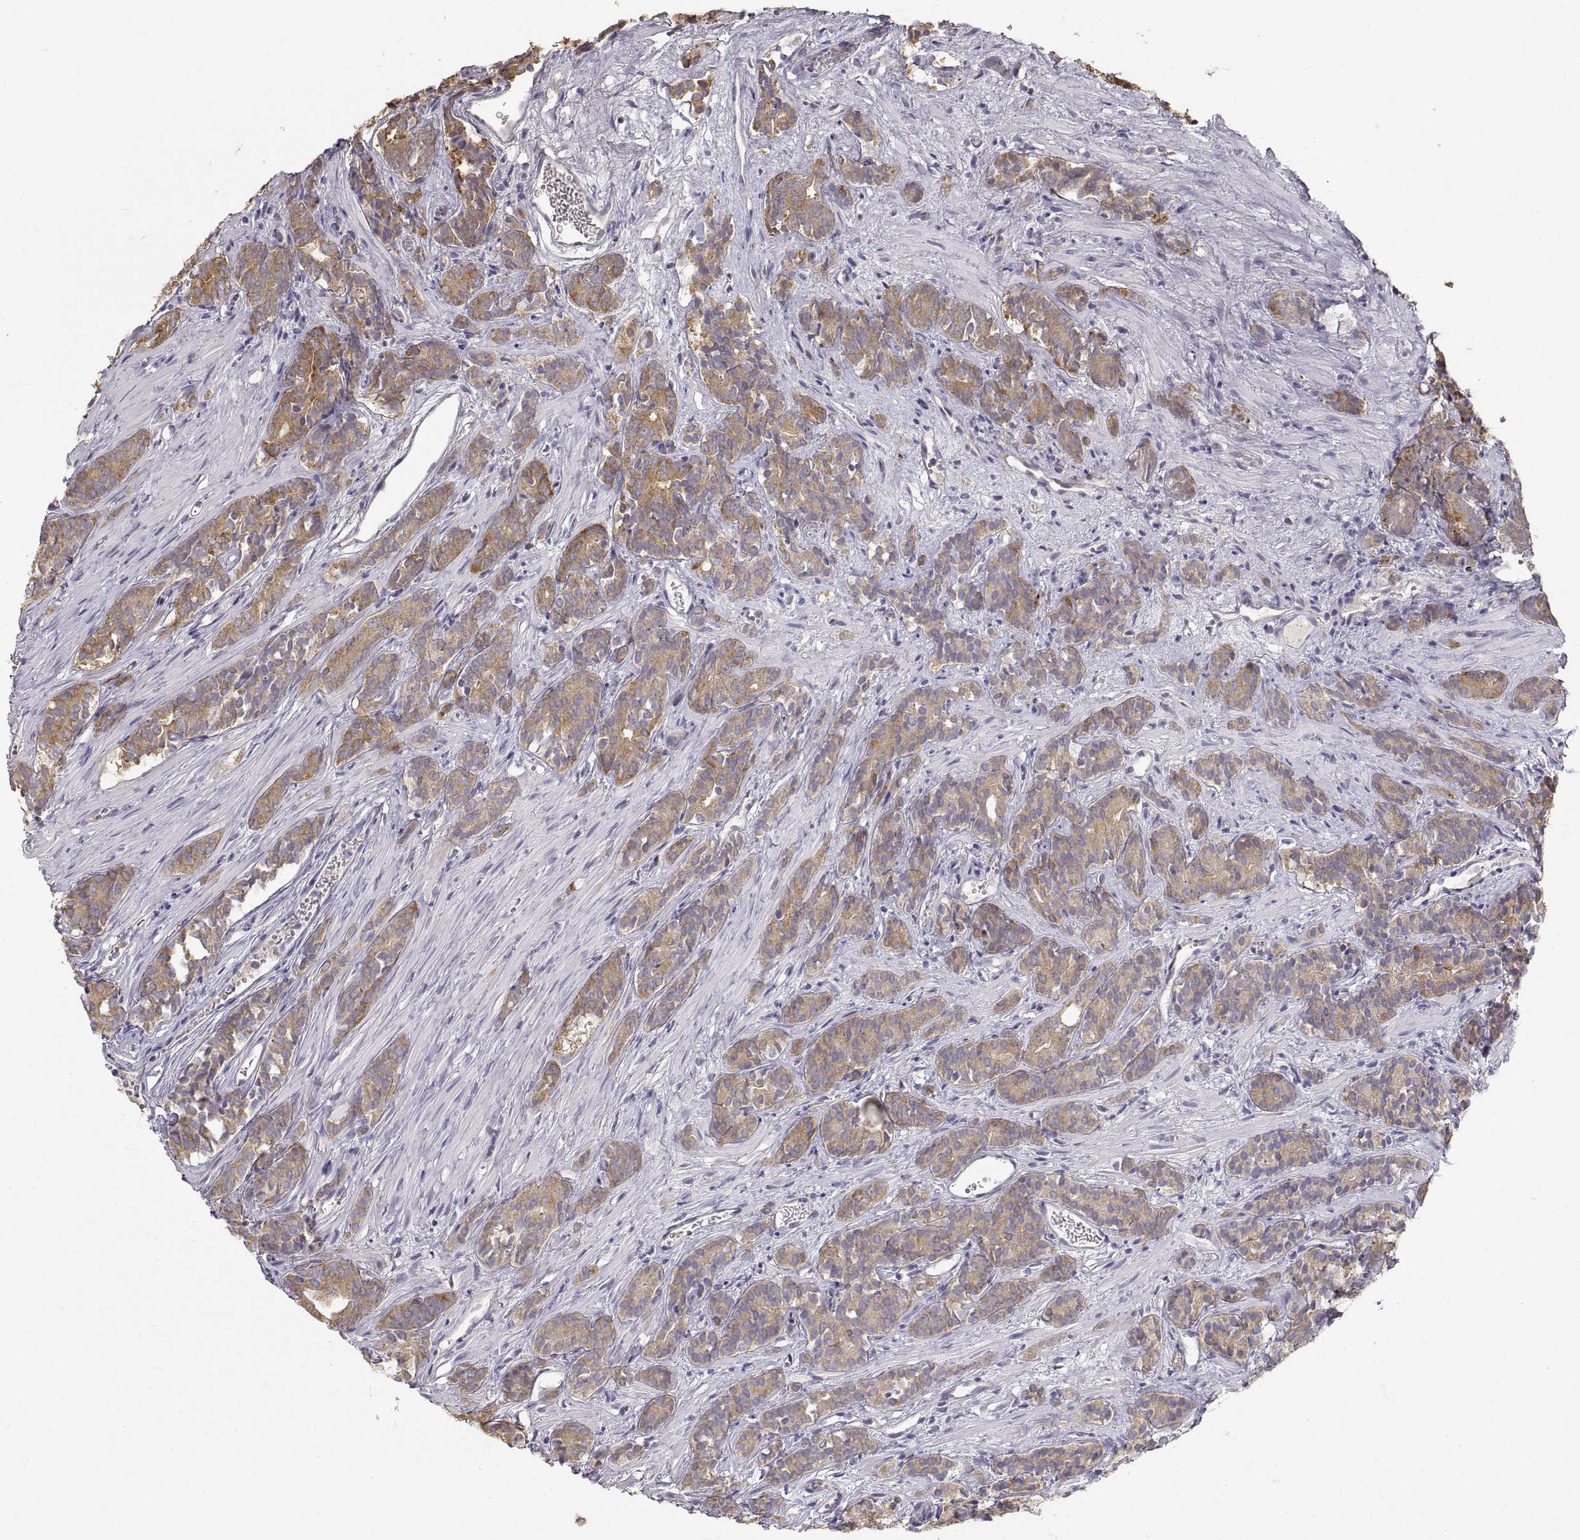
{"staining": {"intensity": "moderate", "quantity": "<25%", "location": "cytoplasmic/membranous"}, "tissue": "prostate cancer", "cell_type": "Tumor cells", "image_type": "cancer", "snomed": [{"axis": "morphology", "description": "Adenocarcinoma, High grade"}, {"axis": "topography", "description": "Prostate"}], "caption": "This is an image of IHC staining of high-grade adenocarcinoma (prostate), which shows moderate staining in the cytoplasmic/membranous of tumor cells.", "gene": "HSP90AB1", "patient": {"sex": "male", "age": 84}}